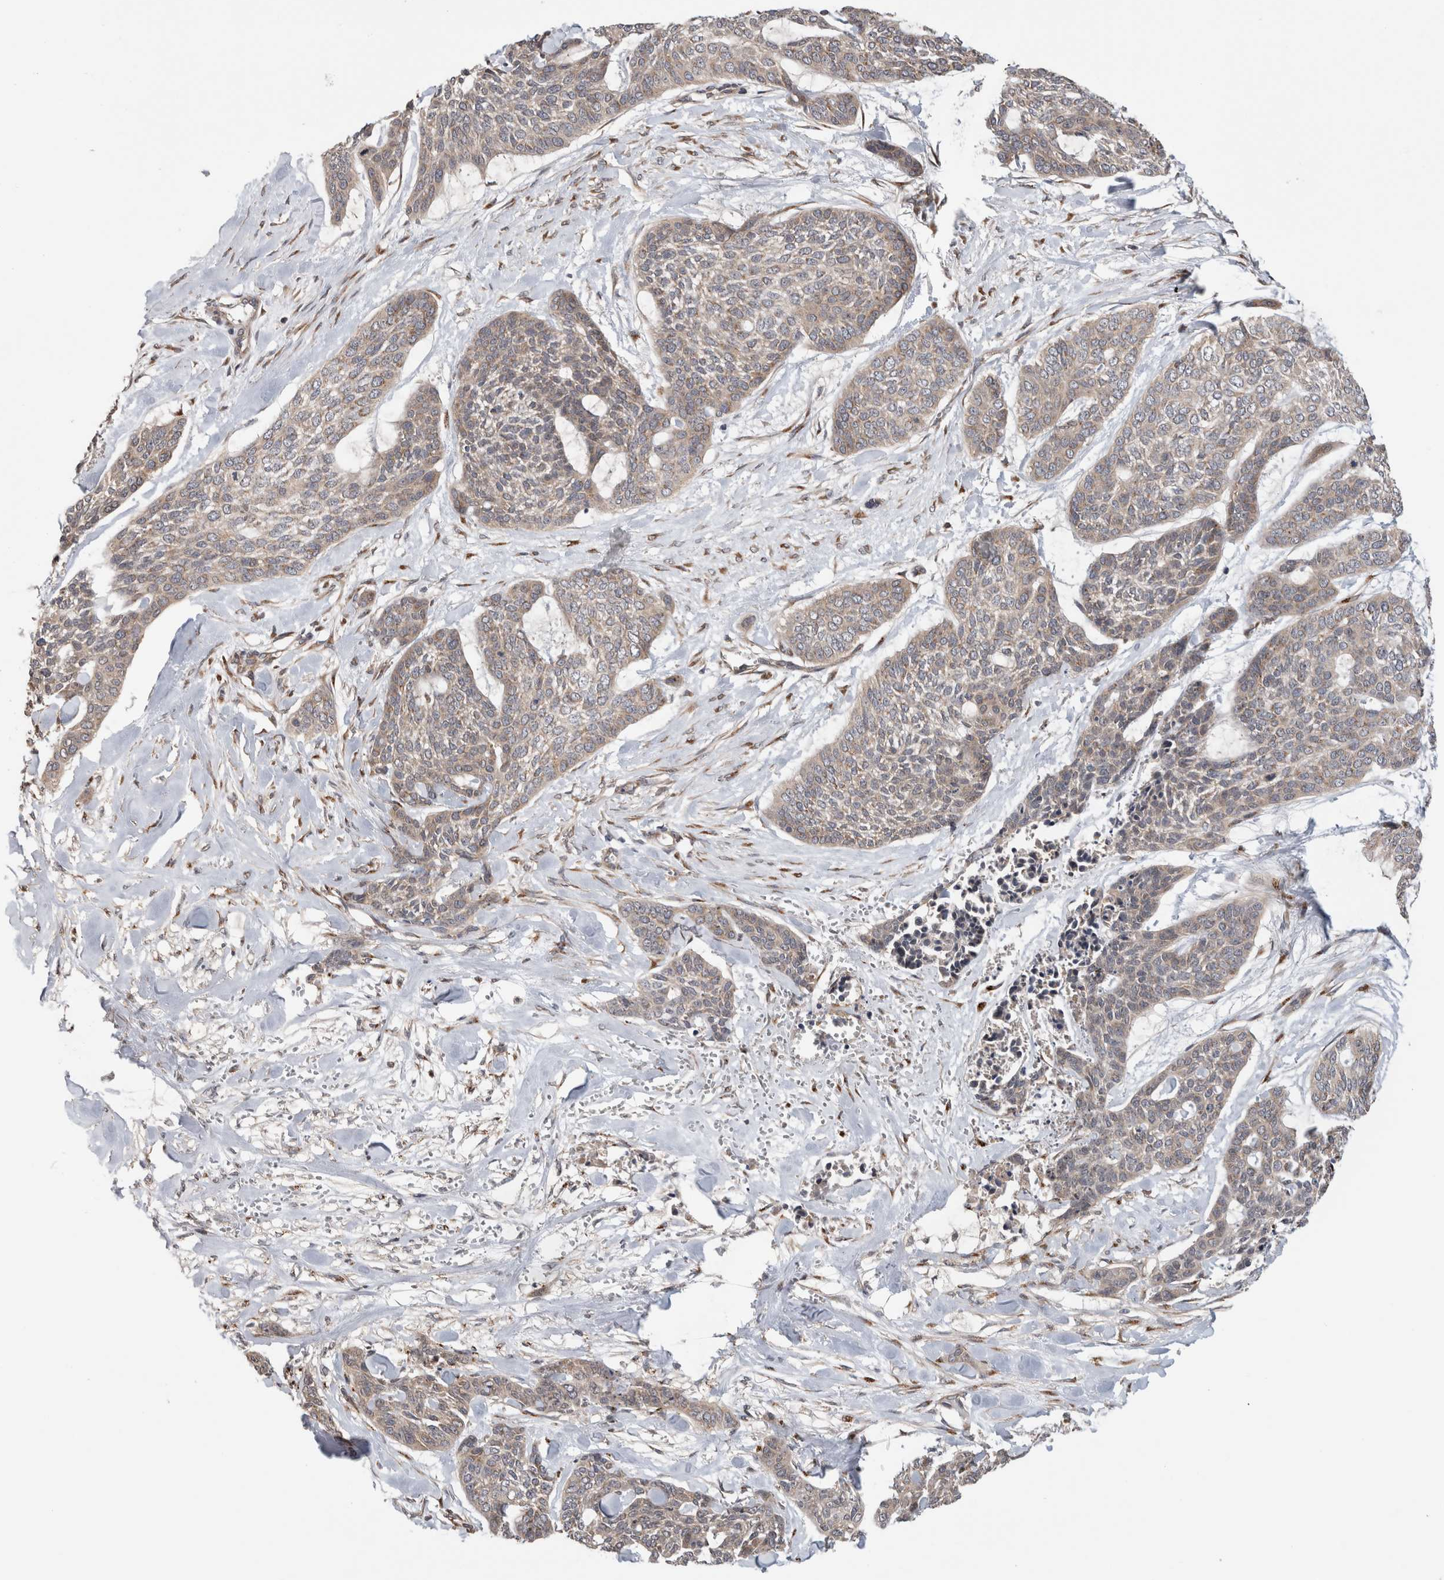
{"staining": {"intensity": "weak", "quantity": ">75%", "location": "cytoplasmic/membranous"}, "tissue": "skin cancer", "cell_type": "Tumor cells", "image_type": "cancer", "snomed": [{"axis": "morphology", "description": "Basal cell carcinoma"}, {"axis": "topography", "description": "Skin"}], "caption": "Immunohistochemistry (IHC) of basal cell carcinoma (skin) reveals low levels of weak cytoplasmic/membranous expression in approximately >75% of tumor cells.", "gene": "TRIM5", "patient": {"sex": "female", "age": 64}}